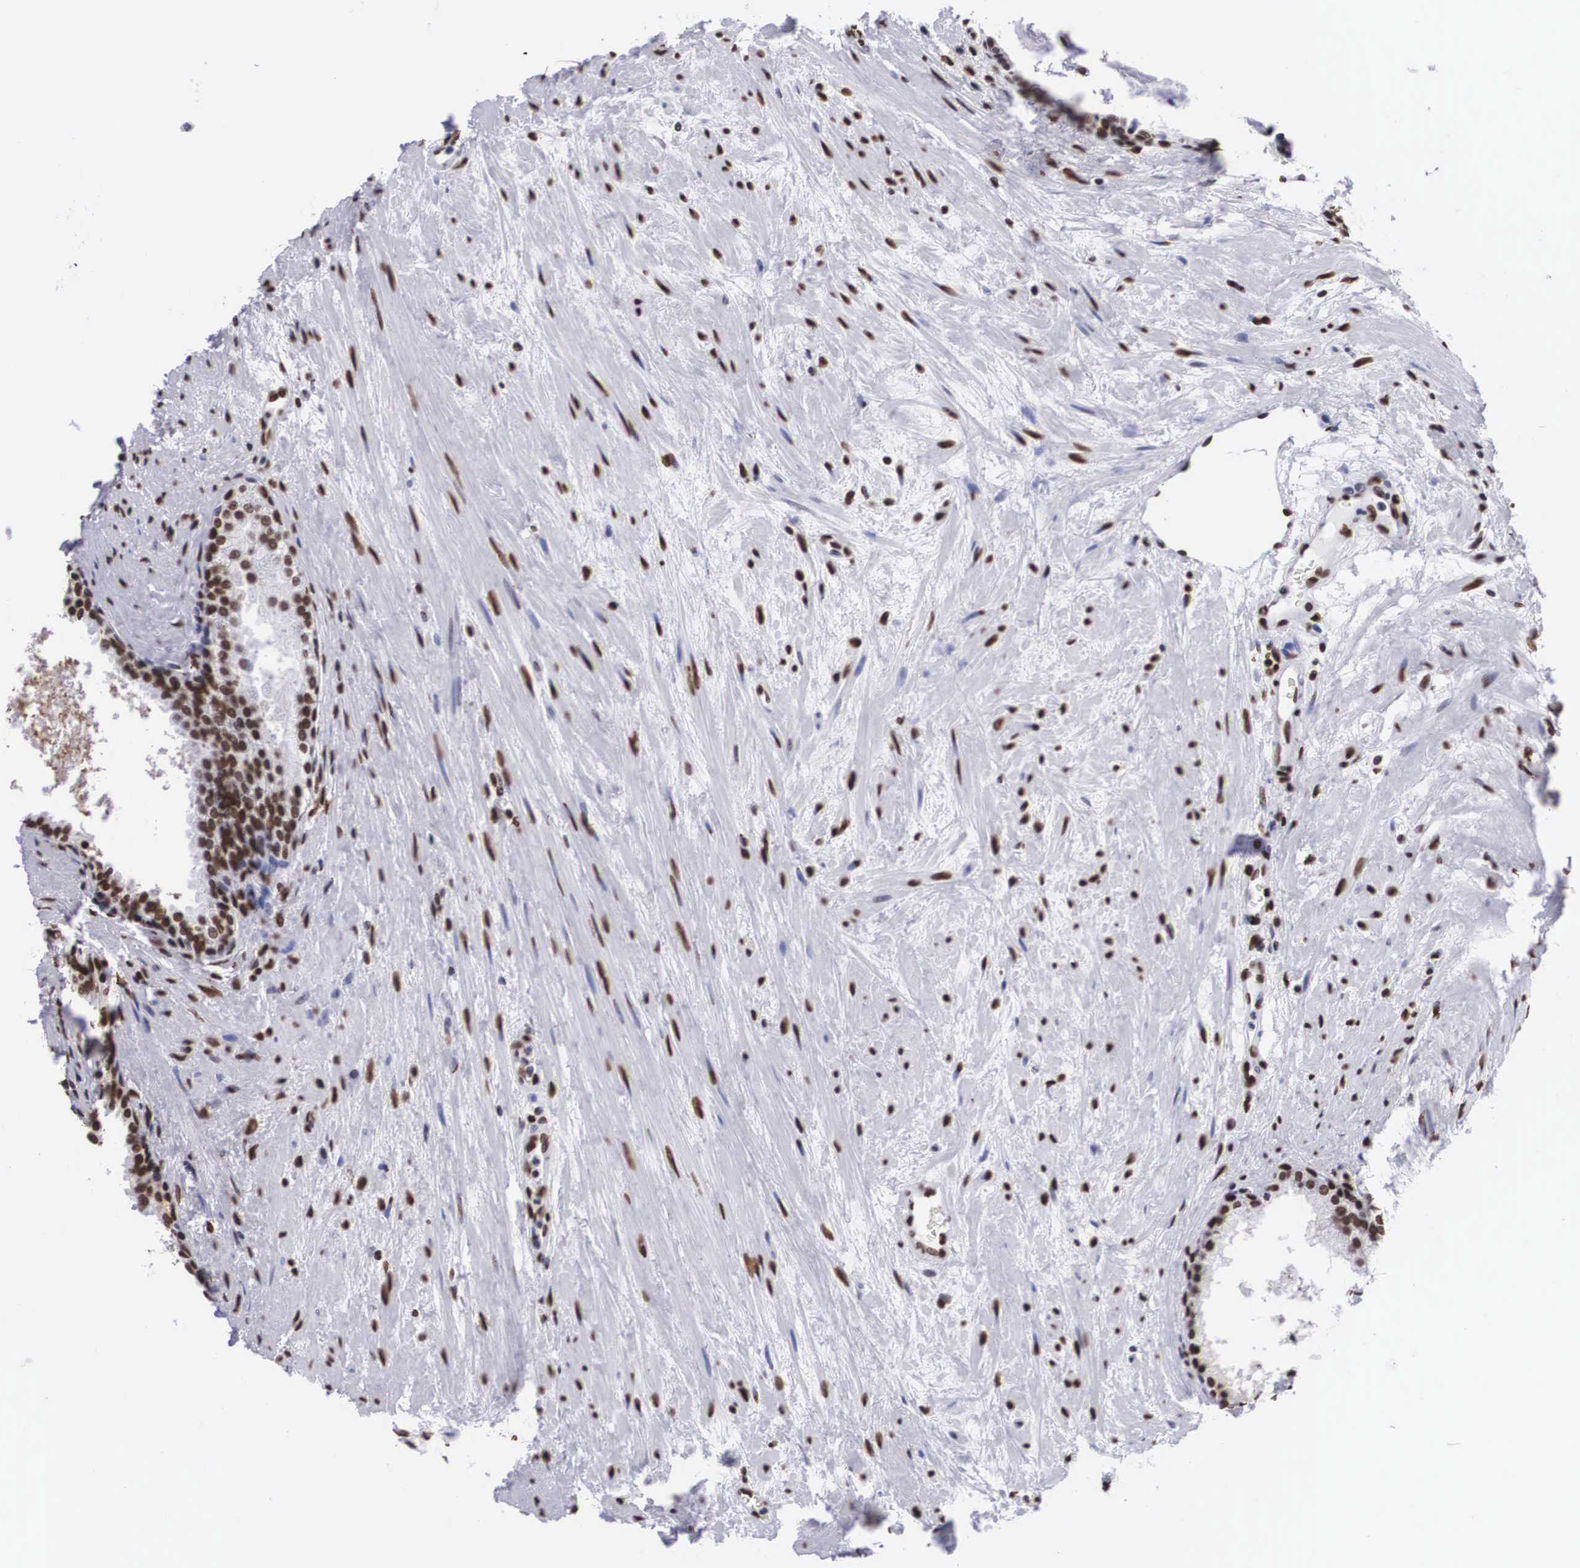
{"staining": {"intensity": "strong", "quantity": ">75%", "location": "nuclear"}, "tissue": "prostate", "cell_type": "Glandular cells", "image_type": "normal", "snomed": [{"axis": "morphology", "description": "Normal tissue, NOS"}, {"axis": "topography", "description": "Prostate"}], "caption": "Immunohistochemical staining of unremarkable prostate demonstrates >75% levels of strong nuclear protein positivity in approximately >75% of glandular cells. (IHC, brightfield microscopy, high magnification).", "gene": "MECP2", "patient": {"sex": "male", "age": 65}}